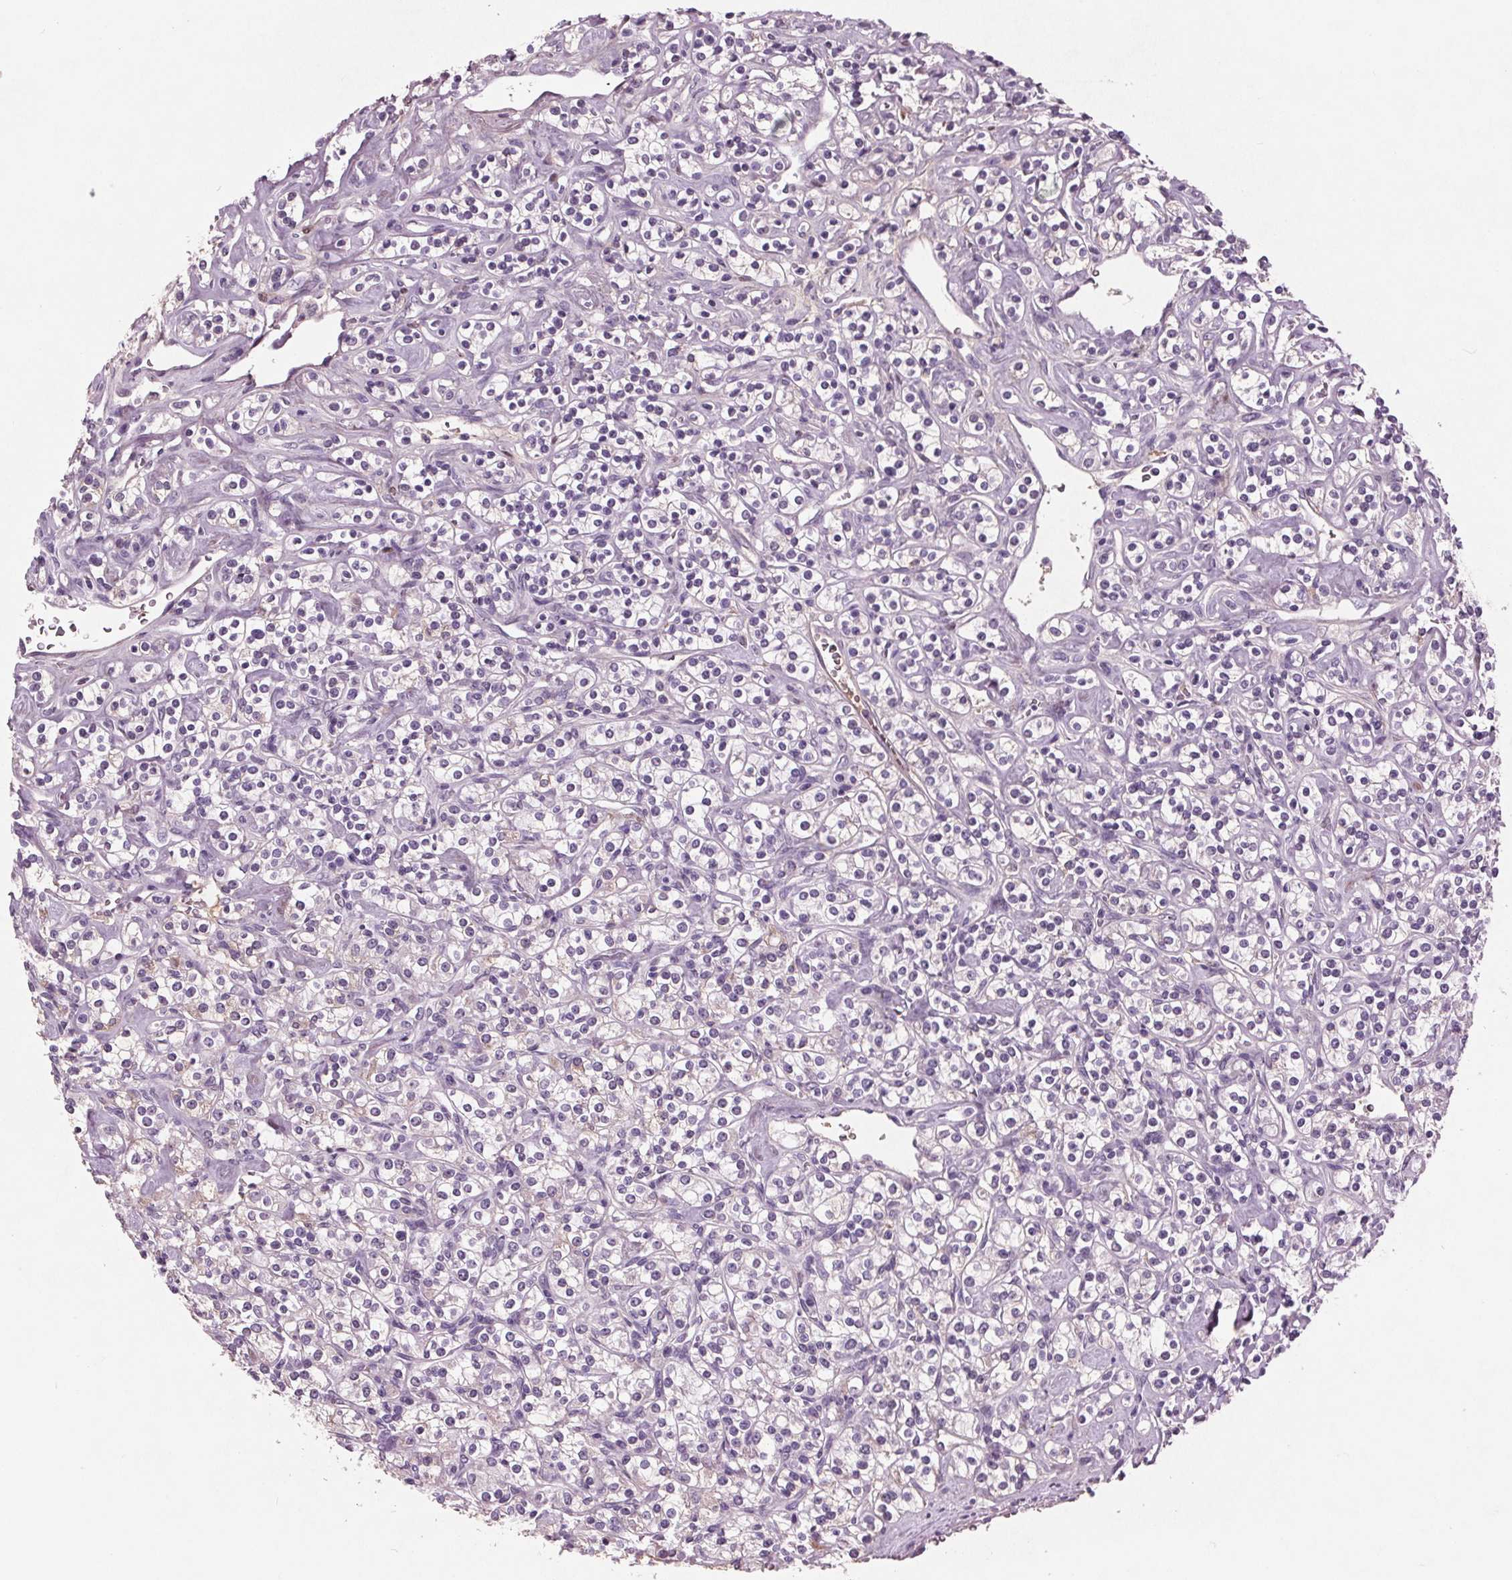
{"staining": {"intensity": "negative", "quantity": "none", "location": "none"}, "tissue": "renal cancer", "cell_type": "Tumor cells", "image_type": "cancer", "snomed": [{"axis": "morphology", "description": "Adenocarcinoma, NOS"}, {"axis": "topography", "description": "Kidney"}], "caption": "A histopathology image of human renal cancer (adenocarcinoma) is negative for staining in tumor cells.", "gene": "C6", "patient": {"sex": "male", "age": 77}}